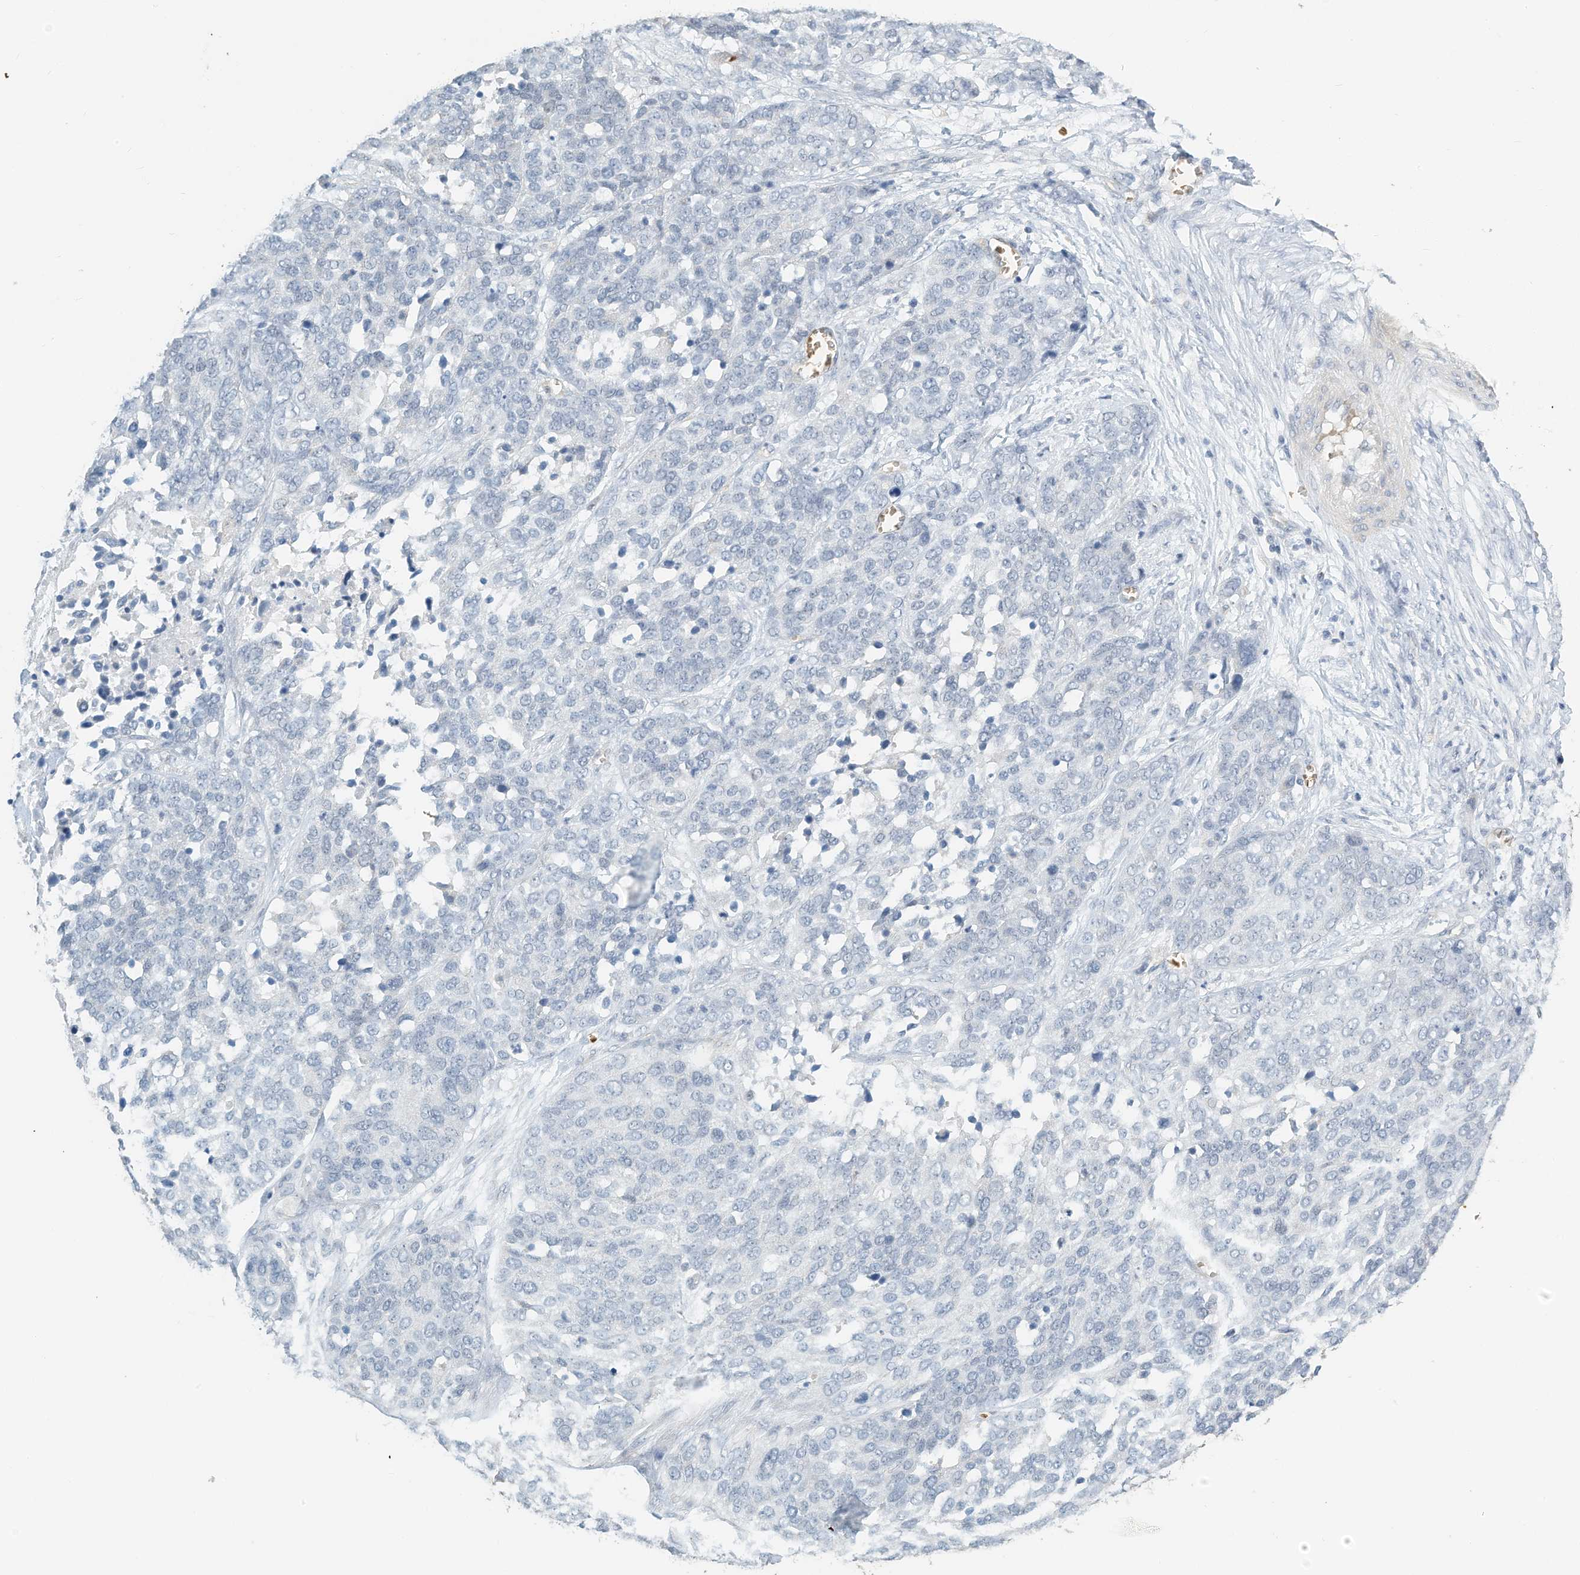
{"staining": {"intensity": "negative", "quantity": "none", "location": "none"}, "tissue": "ovarian cancer", "cell_type": "Tumor cells", "image_type": "cancer", "snomed": [{"axis": "morphology", "description": "Cystadenocarcinoma, serous, NOS"}, {"axis": "topography", "description": "Ovary"}], "caption": "Tumor cells show no significant positivity in ovarian cancer (serous cystadenocarcinoma).", "gene": "RCAN3", "patient": {"sex": "female", "age": 44}}